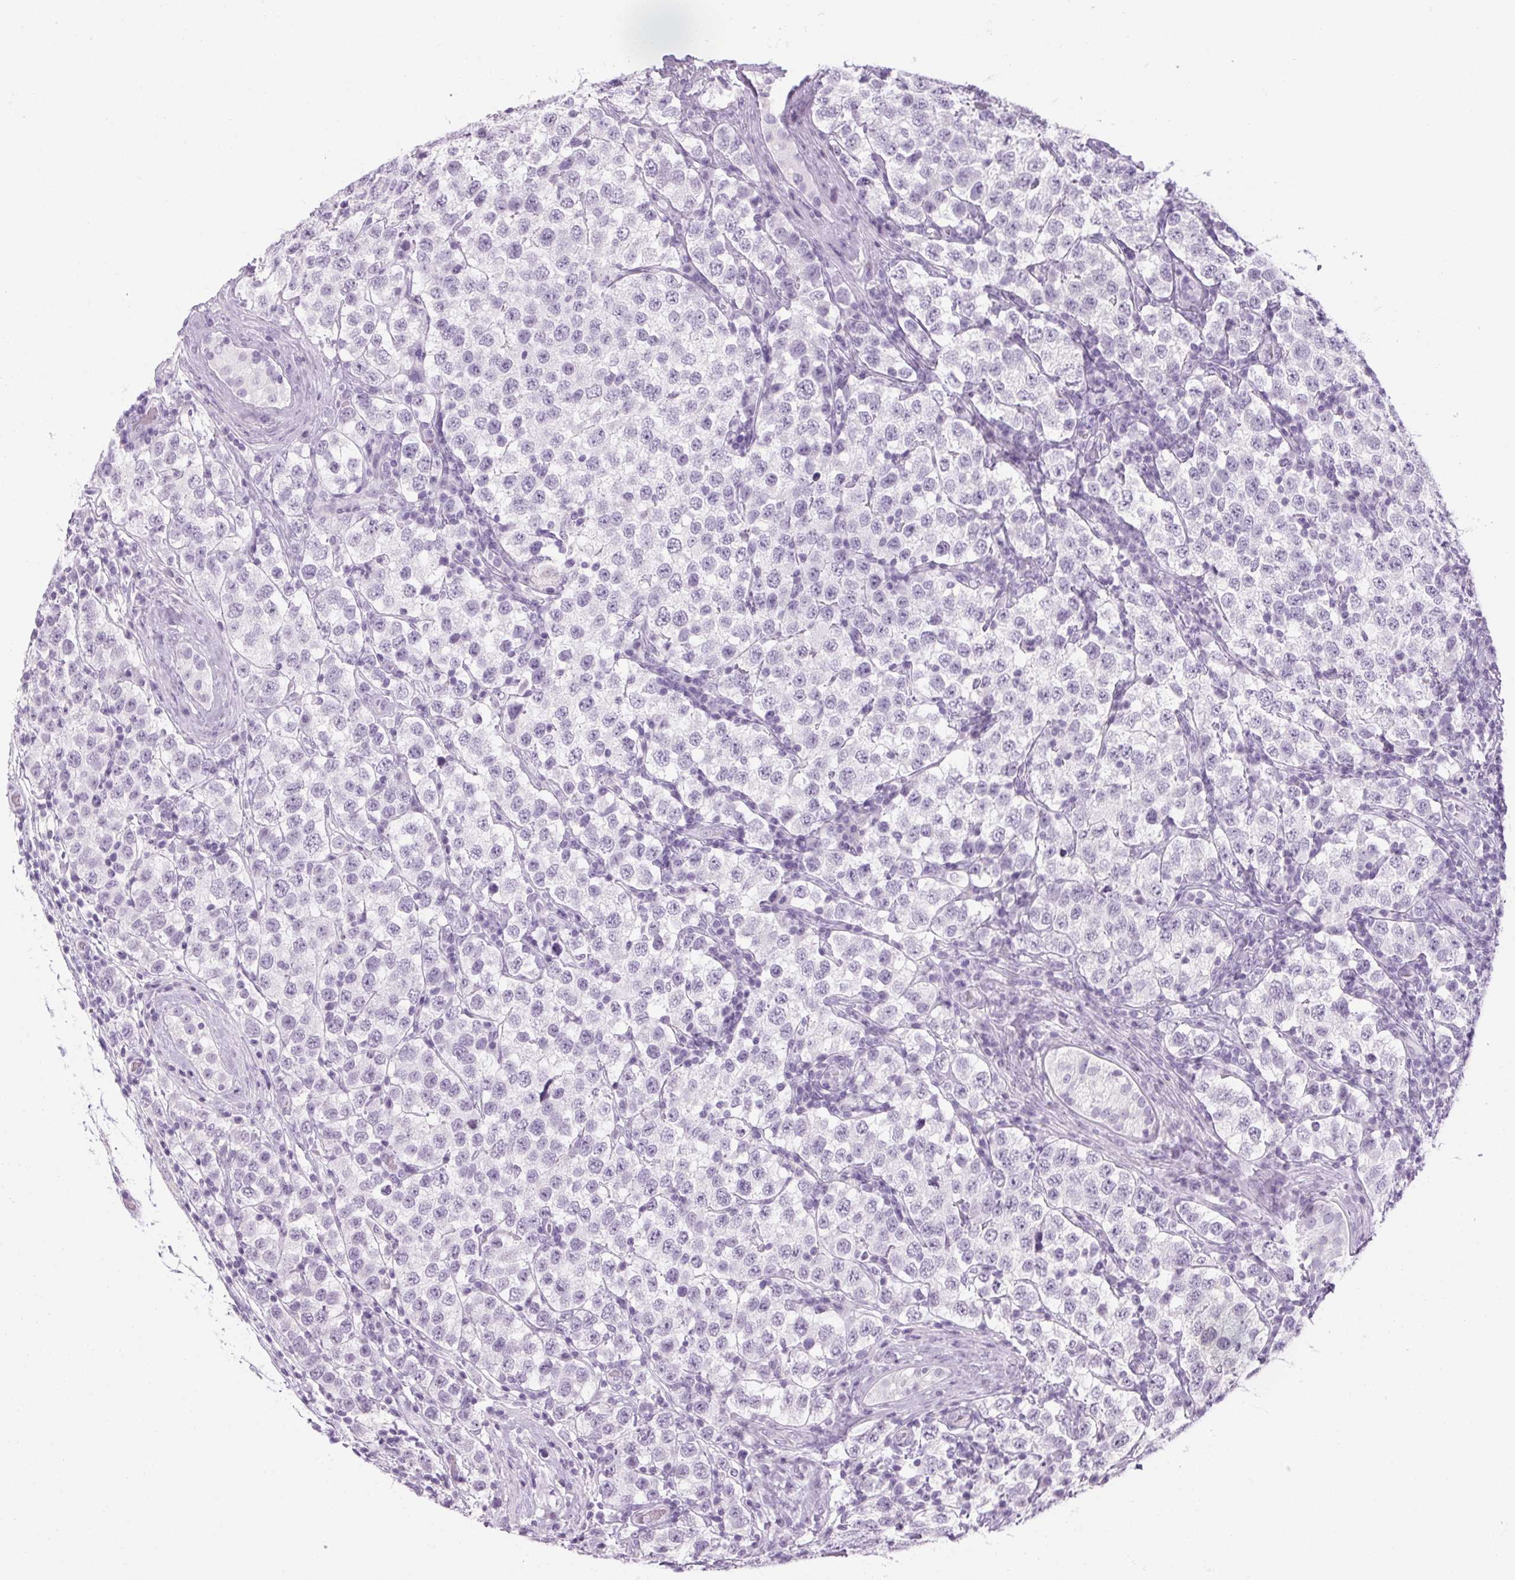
{"staining": {"intensity": "negative", "quantity": "none", "location": "none"}, "tissue": "testis cancer", "cell_type": "Tumor cells", "image_type": "cancer", "snomed": [{"axis": "morphology", "description": "Seminoma, NOS"}, {"axis": "topography", "description": "Testis"}], "caption": "Protein analysis of seminoma (testis) displays no significant positivity in tumor cells.", "gene": "RPTN", "patient": {"sex": "male", "age": 34}}